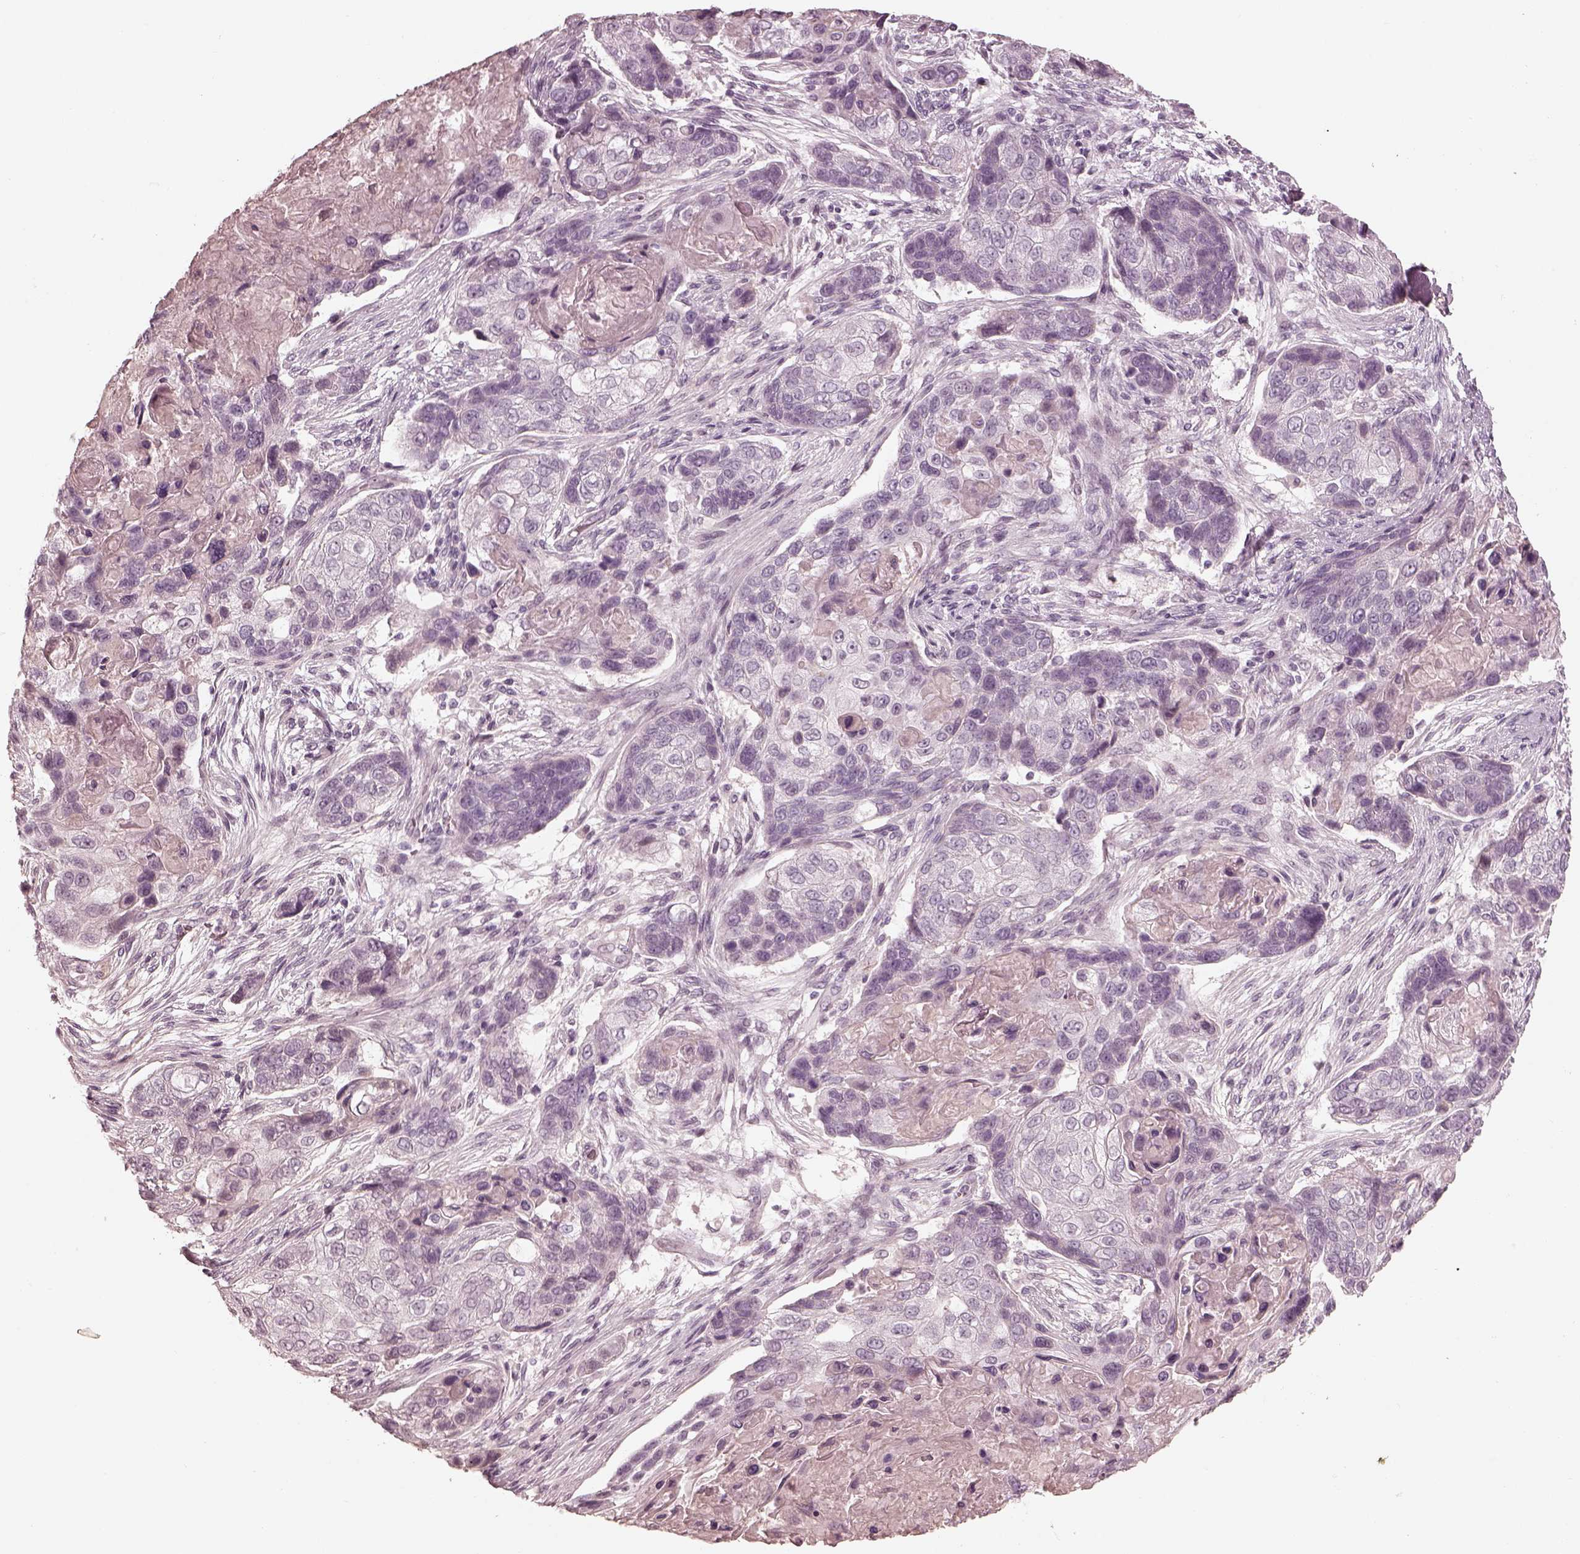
{"staining": {"intensity": "negative", "quantity": "none", "location": "none"}, "tissue": "lung cancer", "cell_type": "Tumor cells", "image_type": "cancer", "snomed": [{"axis": "morphology", "description": "Squamous cell carcinoma, NOS"}, {"axis": "topography", "description": "Lung"}], "caption": "The histopathology image exhibits no significant positivity in tumor cells of lung squamous cell carcinoma.", "gene": "ADRB3", "patient": {"sex": "male", "age": 69}}